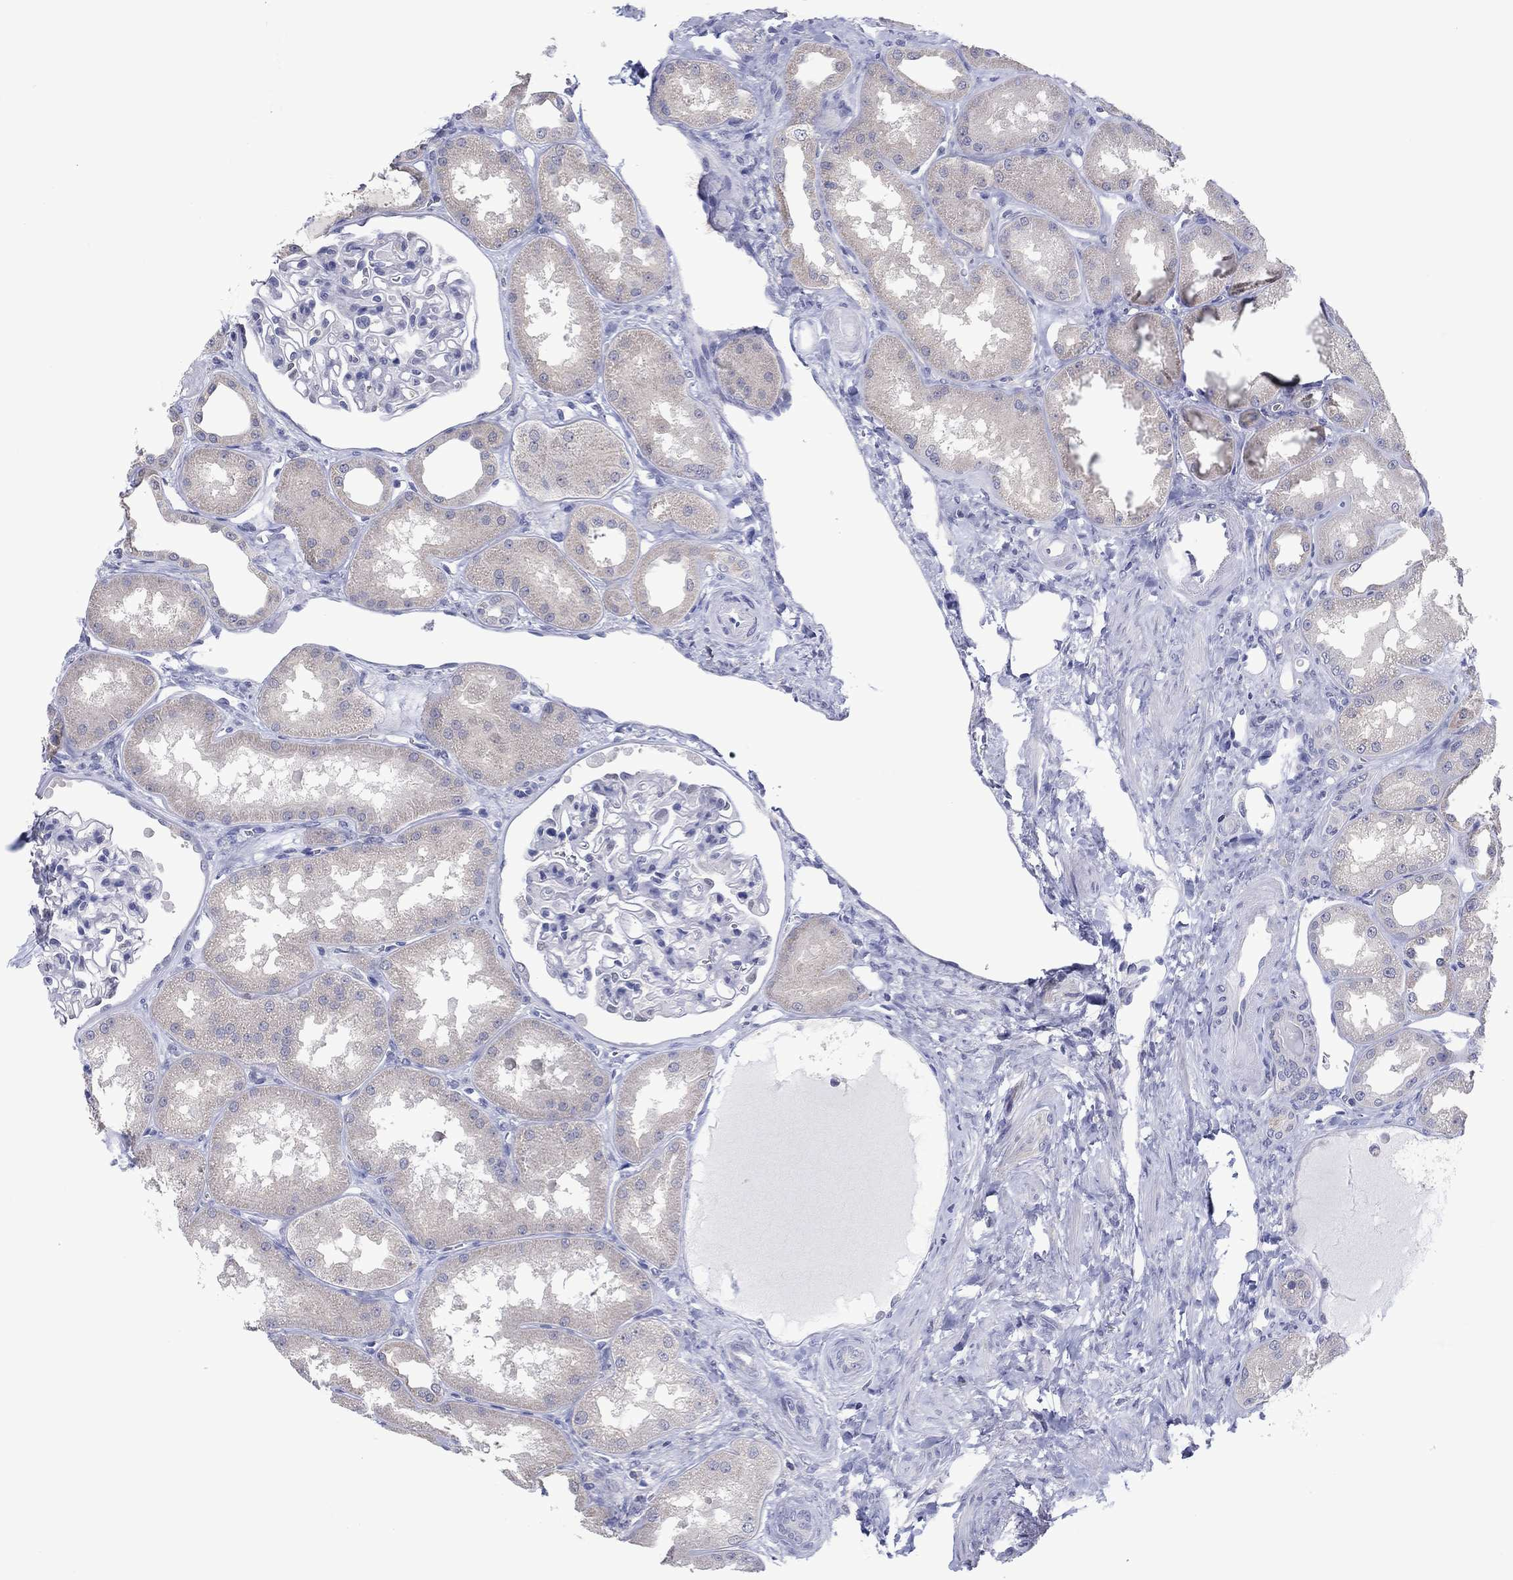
{"staining": {"intensity": "negative", "quantity": "none", "location": "none"}, "tissue": "kidney", "cell_type": "Cells in glomeruli", "image_type": "normal", "snomed": [{"axis": "morphology", "description": "Normal tissue, NOS"}, {"axis": "topography", "description": "Kidney"}], "caption": "Immunohistochemistry (IHC) photomicrograph of normal kidney: kidney stained with DAB (3,3'-diaminobenzidine) reveals no significant protein expression in cells in glomeruli.", "gene": "FER1L6", "patient": {"sex": "male", "age": 61}}